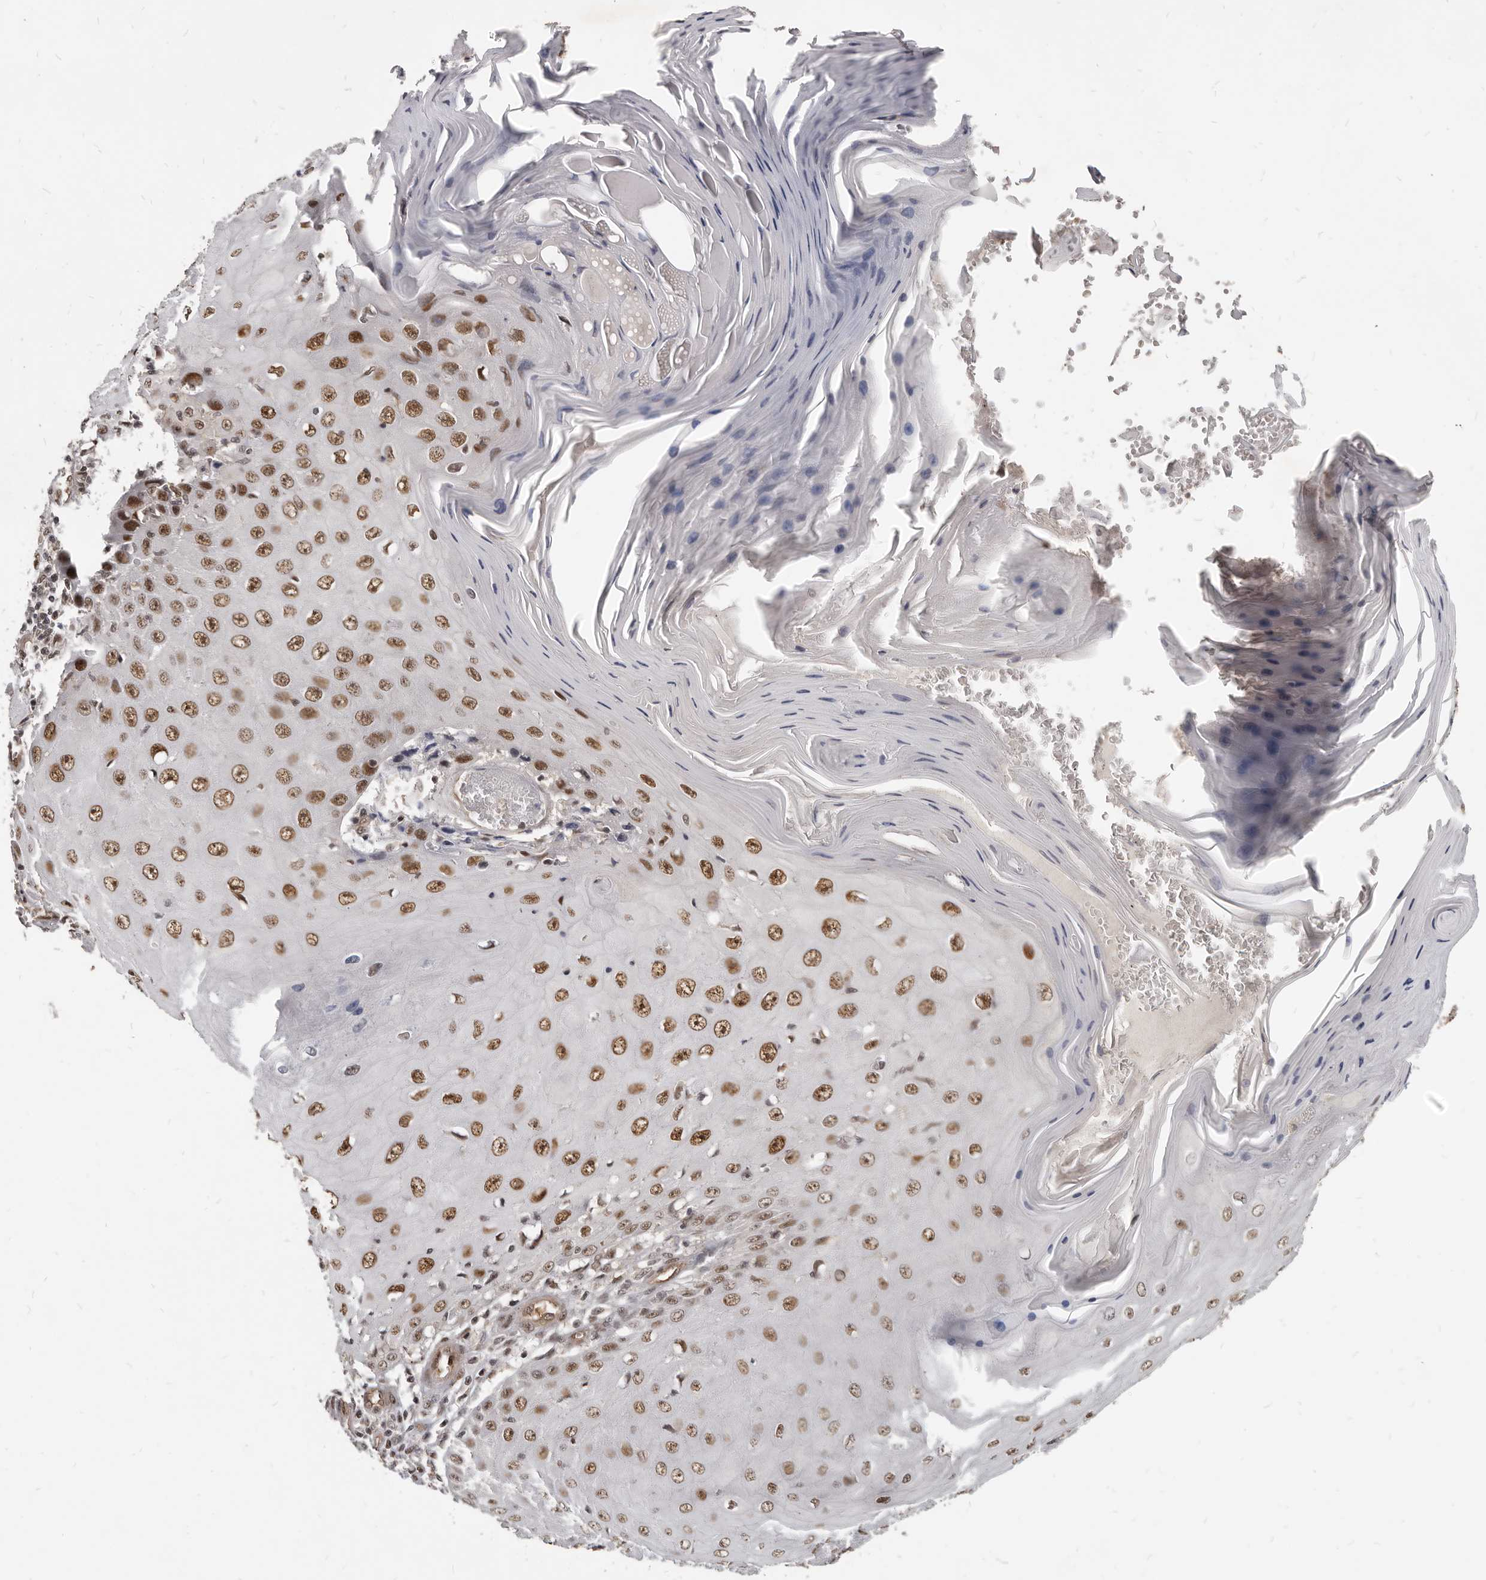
{"staining": {"intensity": "moderate", "quantity": ">75%", "location": "nuclear"}, "tissue": "skin cancer", "cell_type": "Tumor cells", "image_type": "cancer", "snomed": [{"axis": "morphology", "description": "Squamous cell carcinoma, NOS"}, {"axis": "topography", "description": "Skin"}], "caption": "Immunohistochemistry staining of squamous cell carcinoma (skin), which demonstrates medium levels of moderate nuclear expression in about >75% of tumor cells indicating moderate nuclear protein staining. The staining was performed using DAB (3,3'-diaminobenzidine) (brown) for protein detection and nuclei were counterstained in hematoxylin (blue).", "gene": "ATF5", "patient": {"sex": "female", "age": 73}}